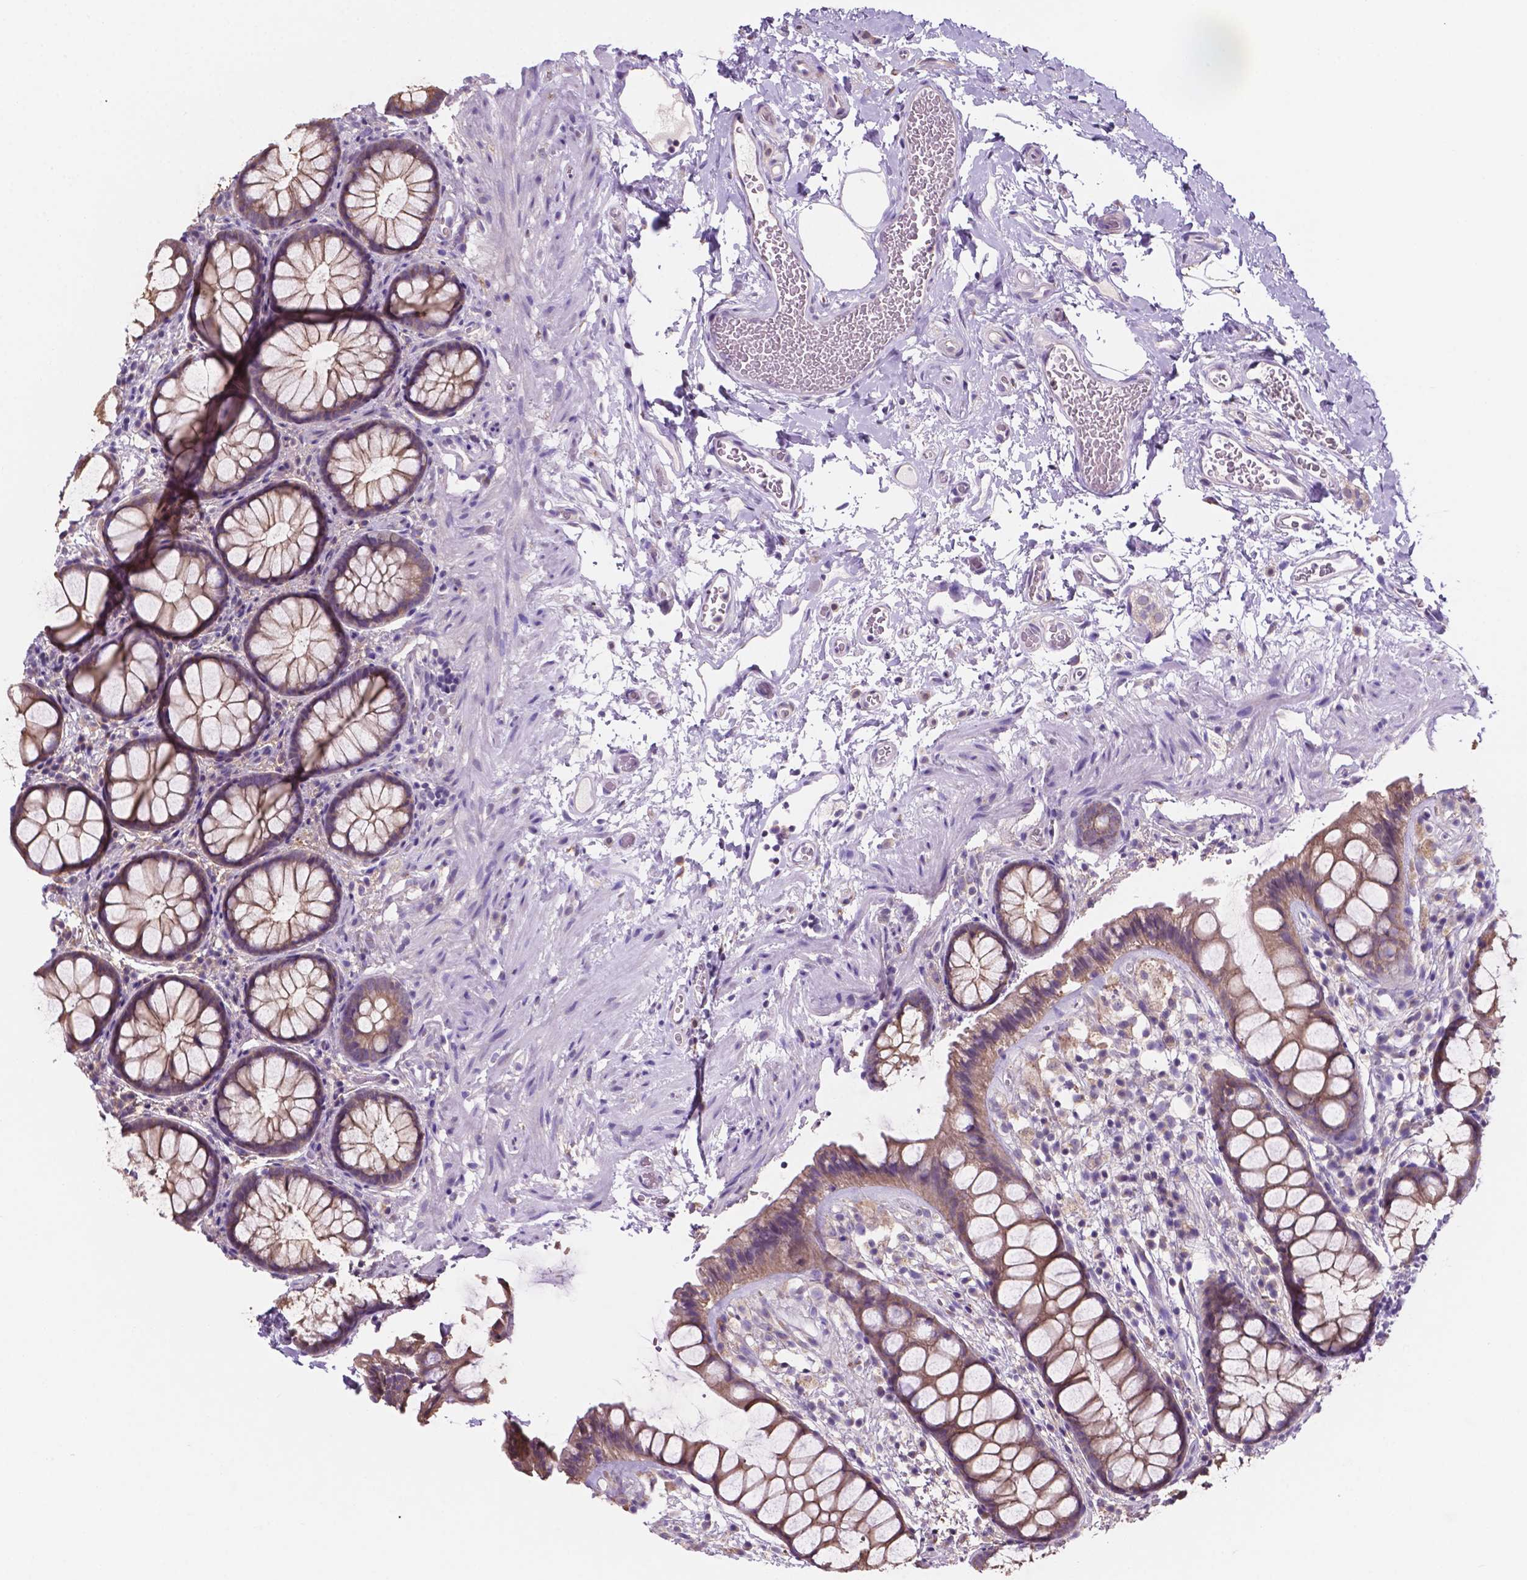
{"staining": {"intensity": "moderate", "quantity": "25%-75%", "location": "cytoplasmic/membranous"}, "tissue": "rectum", "cell_type": "Glandular cells", "image_type": "normal", "snomed": [{"axis": "morphology", "description": "Normal tissue, NOS"}, {"axis": "topography", "description": "Rectum"}], "caption": "Glandular cells display medium levels of moderate cytoplasmic/membranous staining in approximately 25%-75% of cells in normal rectum. Using DAB (3,3'-diaminobenzidine) (brown) and hematoxylin (blue) stains, captured at high magnification using brightfield microscopy.", "gene": "MKRN2OS", "patient": {"sex": "female", "age": 62}}